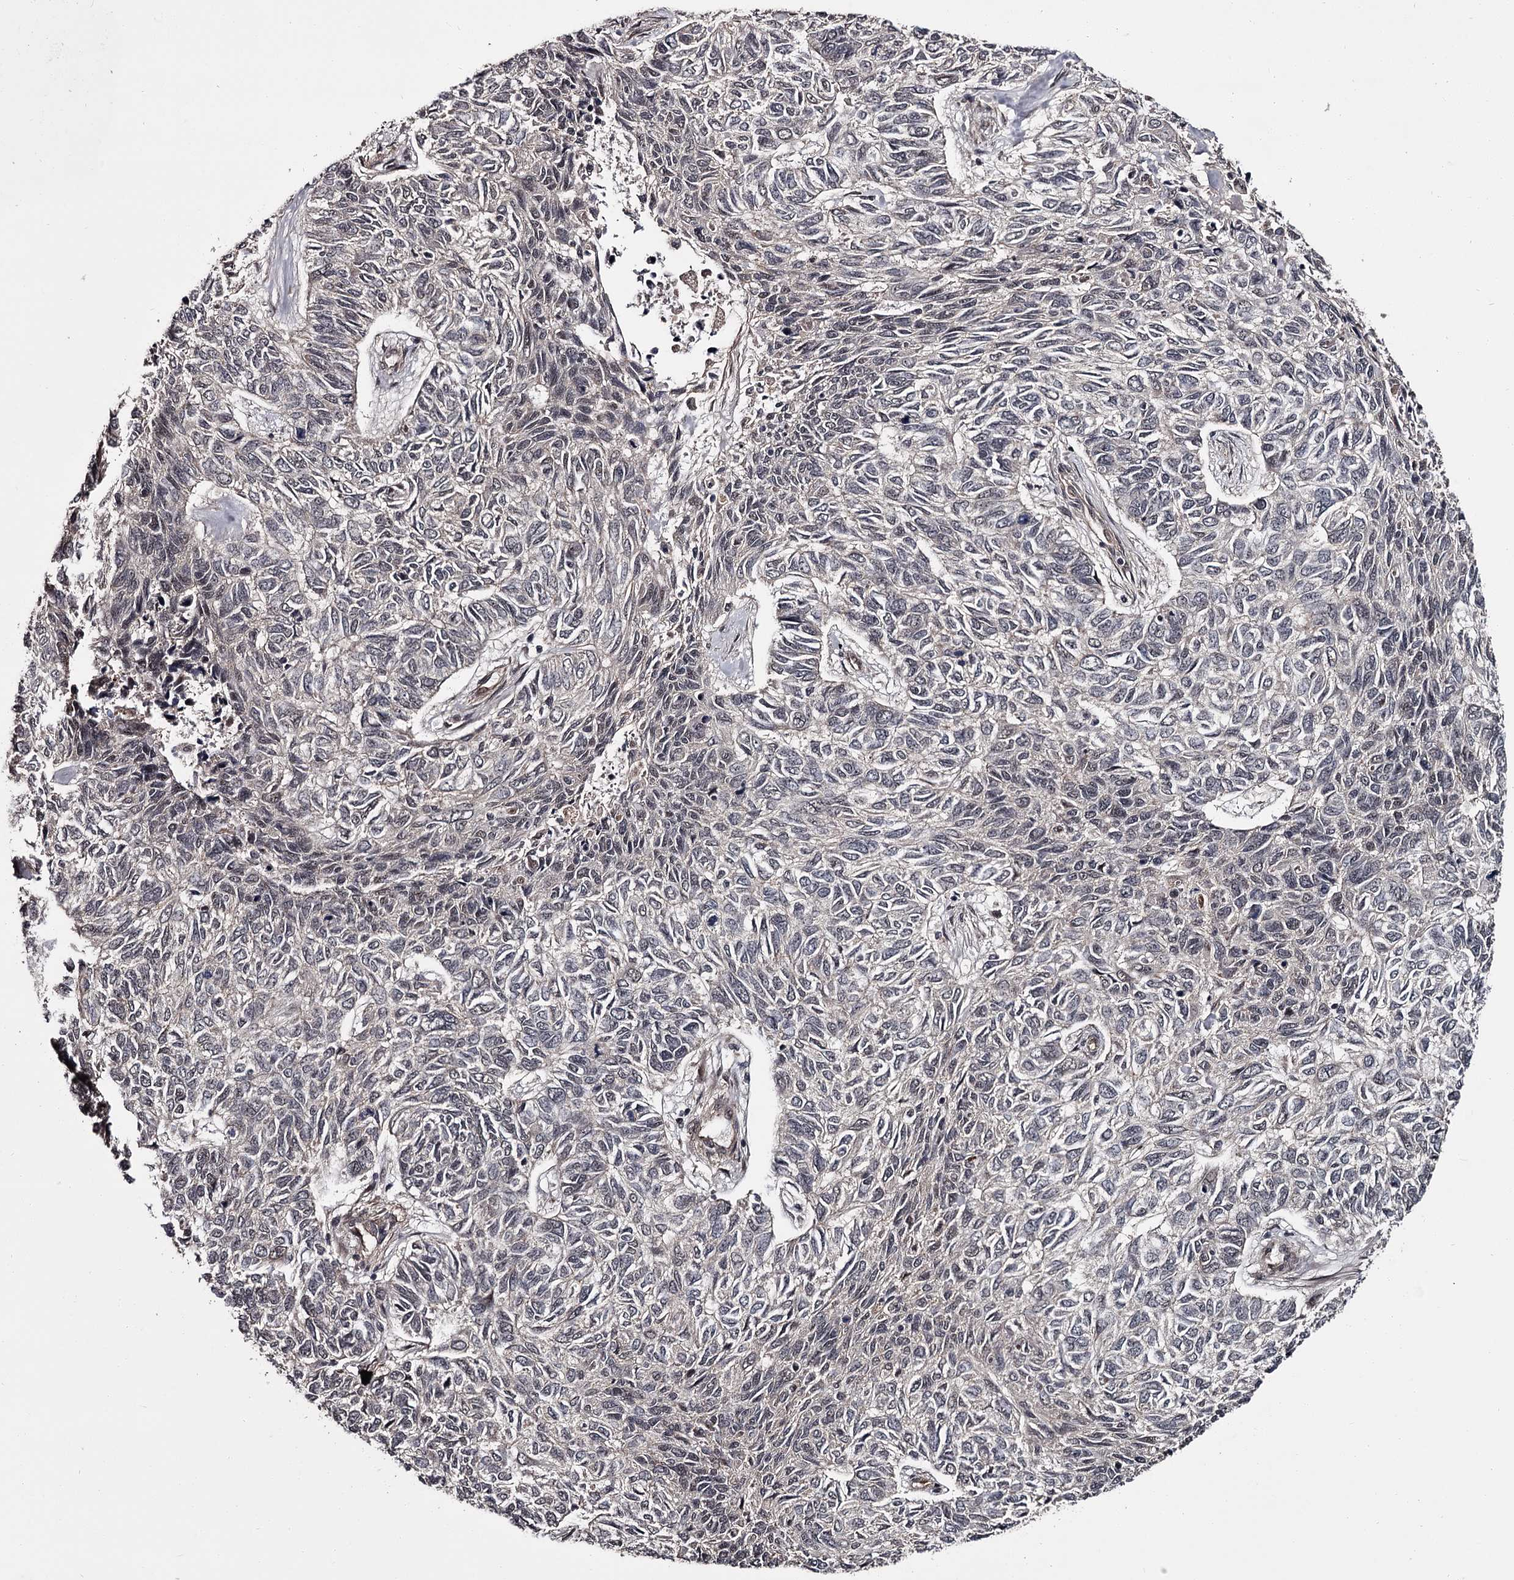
{"staining": {"intensity": "negative", "quantity": "none", "location": "none"}, "tissue": "skin cancer", "cell_type": "Tumor cells", "image_type": "cancer", "snomed": [{"axis": "morphology", "description": "Basal cell carcinoma"}, {"axis": "topography", "description": "Skin"}], "caption": "Tumor cells show no significant staining in basal cell carcinoma (skin). (DAB (3,3'-diaminobenzidine) IHC, high magnification).", "gene": "CDC42EP2", "patient": {"sex": "female", "age": 65}}